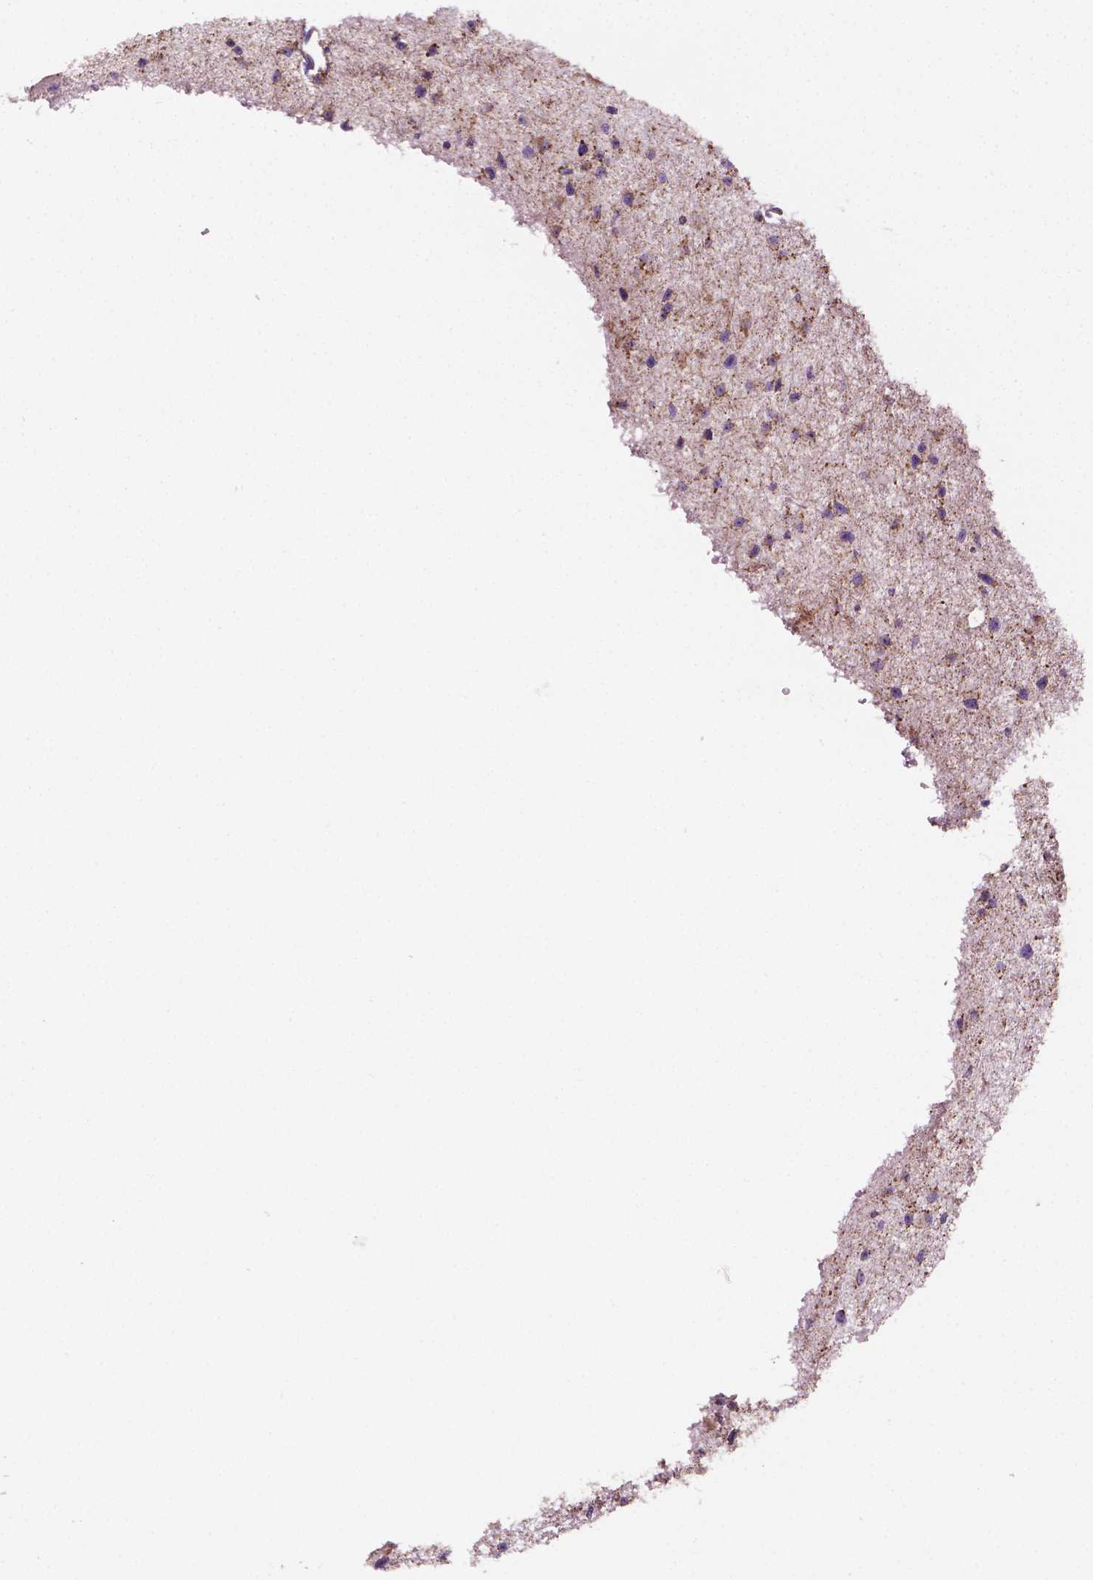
{"staining": {"intensity": "moderate", "quantity": ">75%", "location": "cytoplasmic/membranous"}, "tissue": "glioma", "cell_type": "Tumor cells", "image_type": "cancer", "snomed": [{"axis": "morphology", "description": "Glioma, malignant, High grade"}, {"axis": "topography", "description": "Brain"}], "caption": "An immunohistochemistry (IHC) histopathology image of tumor tissue is shown. Protein staining in brown labels moderate cytoplasmic/membranous positivity in malignant glioma (high-grade) within tumor cells.", "gene": "PIBF1", "patient": {"sex": "male", "age": 54}}